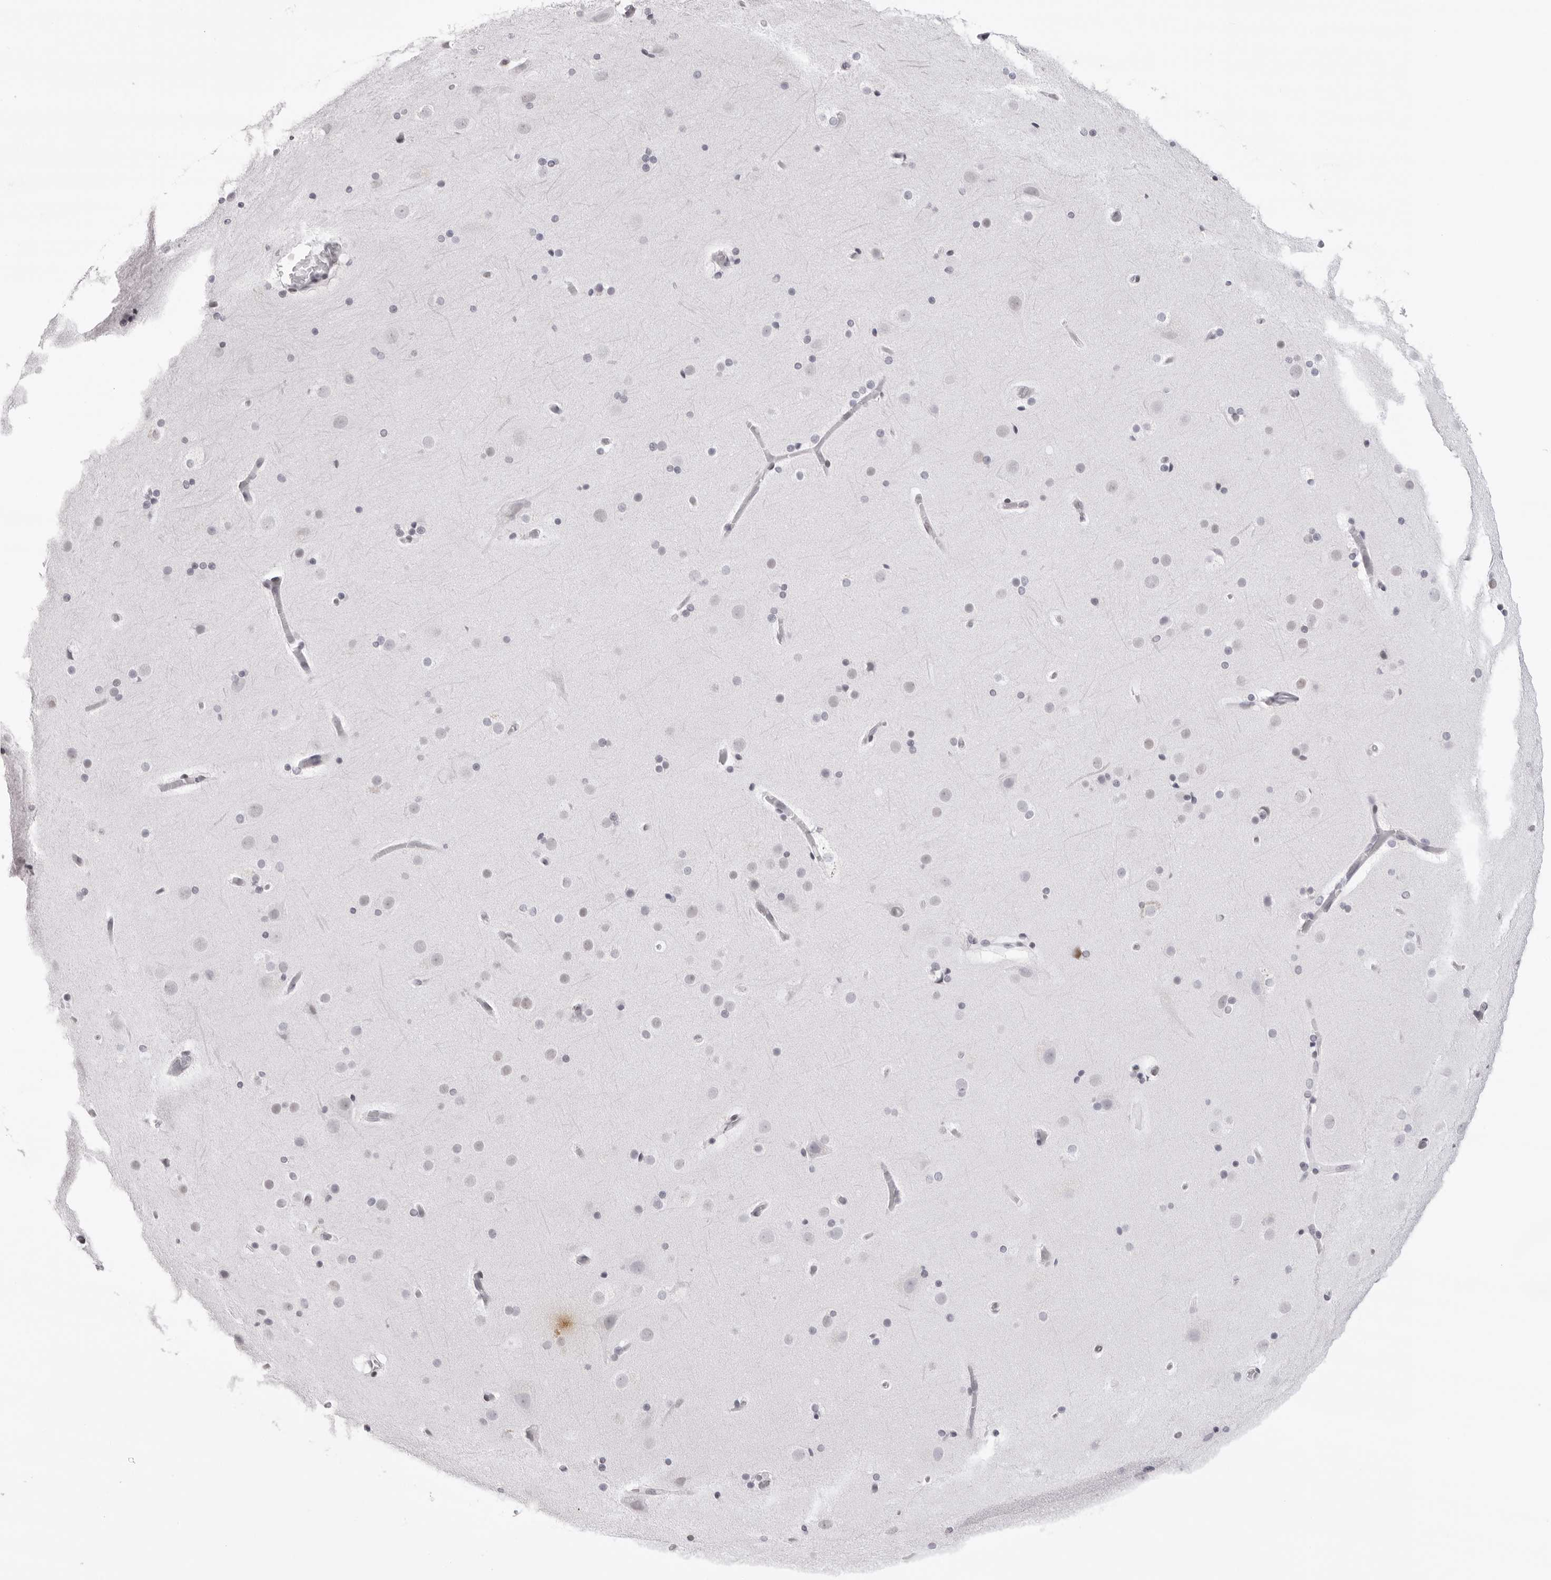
{"staining": {"intensity": "negative", "quantity": "none", "location": "none"}, "tissue": "cerebral cortex", "cell_type": "Endothelial cells", "image_type": "normal", "snomed": [{"axis": "morphology", "description": "Normal tissue, NOS"}, {"axis": "topography", "description": "Cerebral cortex"}], "caption": "An immunohistochemistry image of normal cerebral cortex is shown. There is no staining in endothelial cells of cerebral cortex.", "gene": "MAFK", "patient": {"sex": "male", "age": 57}}